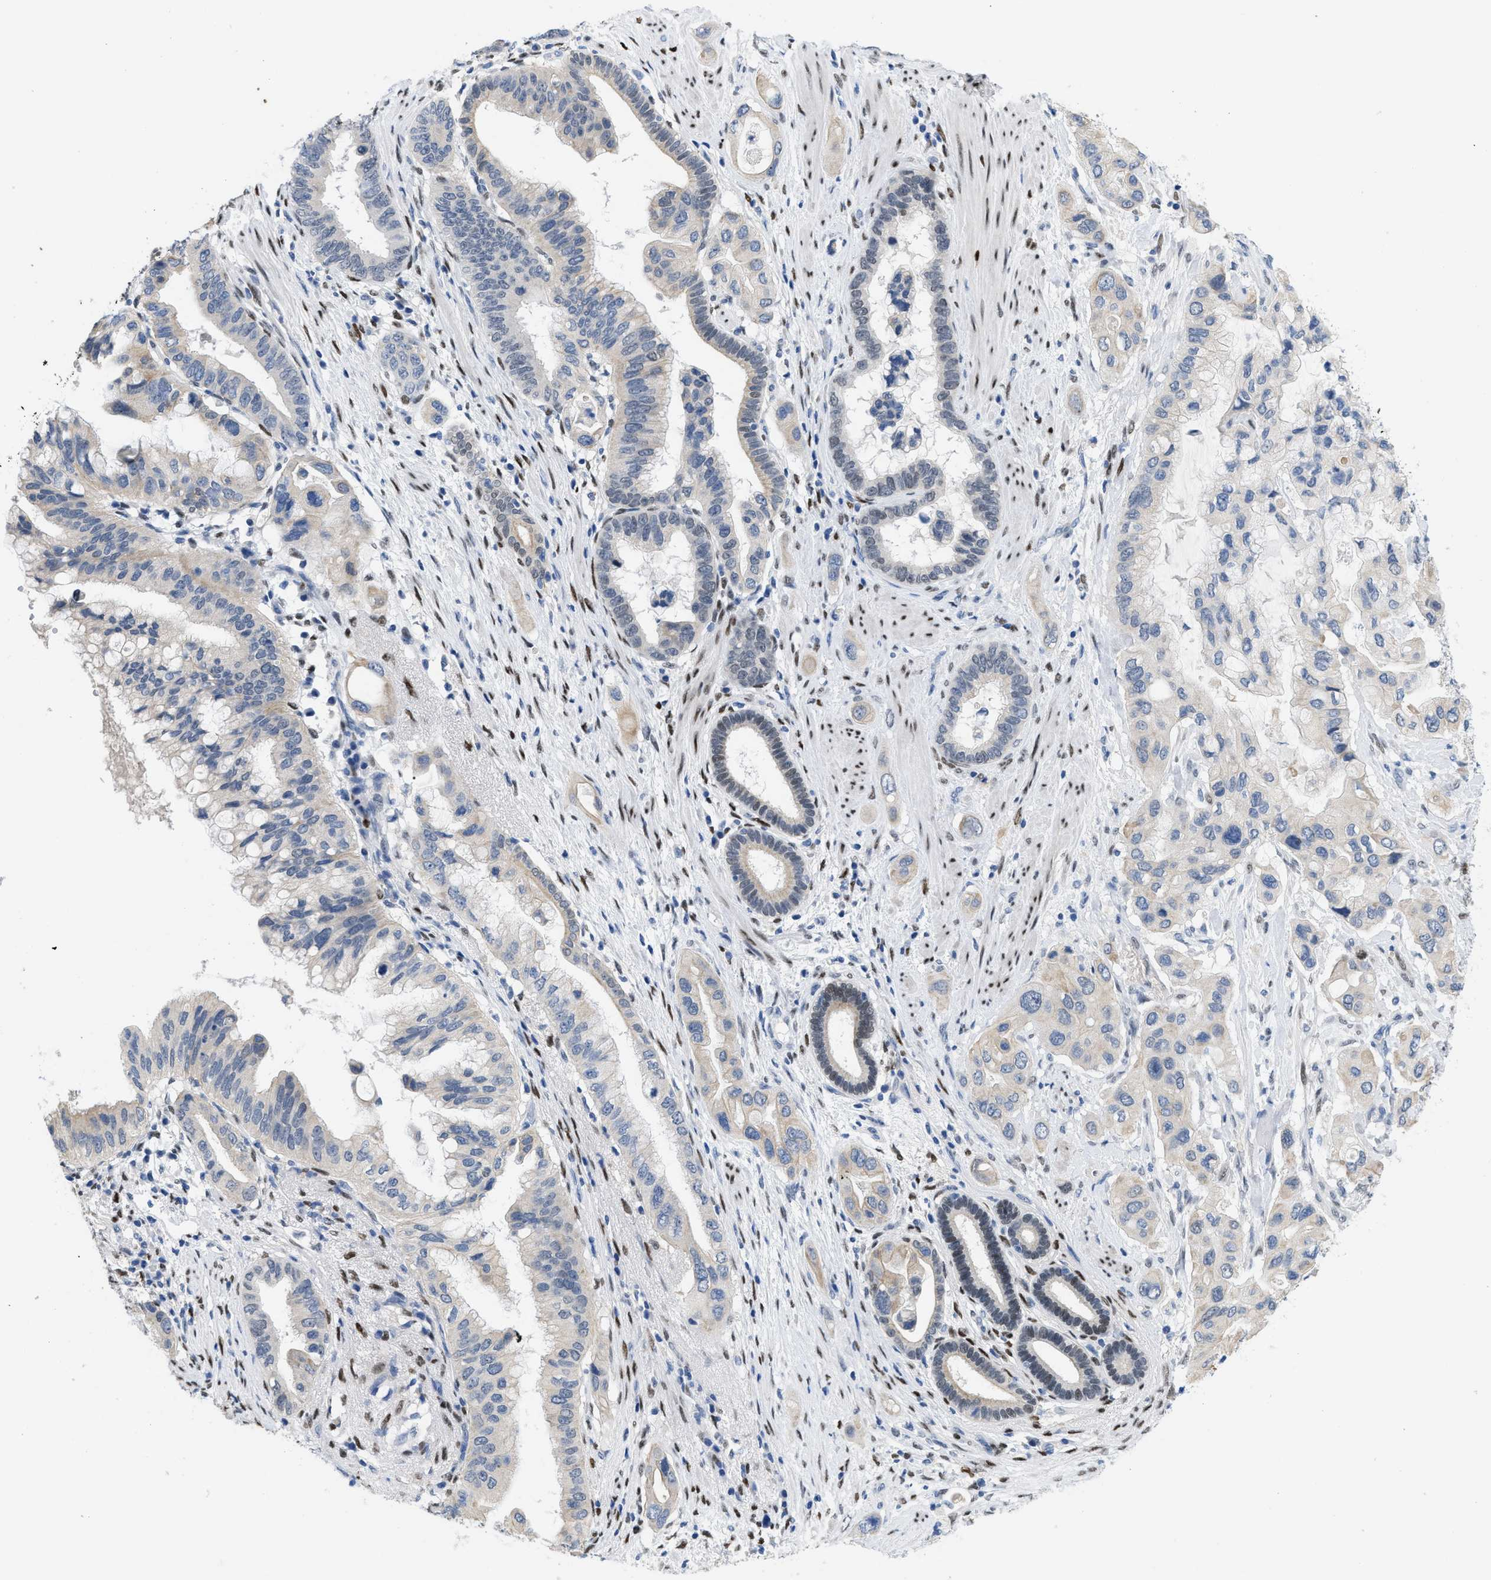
{"staining": {"intensity": "weak", "quantity": "<25%", "location": "cytoplasmic/membranous"}, "tissue": "pancreatic cancer", "cell_type": "Tumor cells", "image_type": "cancer", "snomed": [{"axis": "morphology", "description": "Adenocarcinoma, NOS"}, {"axis": "topography", "description": "Pancreas"}], "caption": "This is an immunohistochemistry image of human pancreatic cancer. There is no positivity in tumor cells.", "gene": "NFIX", "patient": {"sex": "female", "age": 56}}